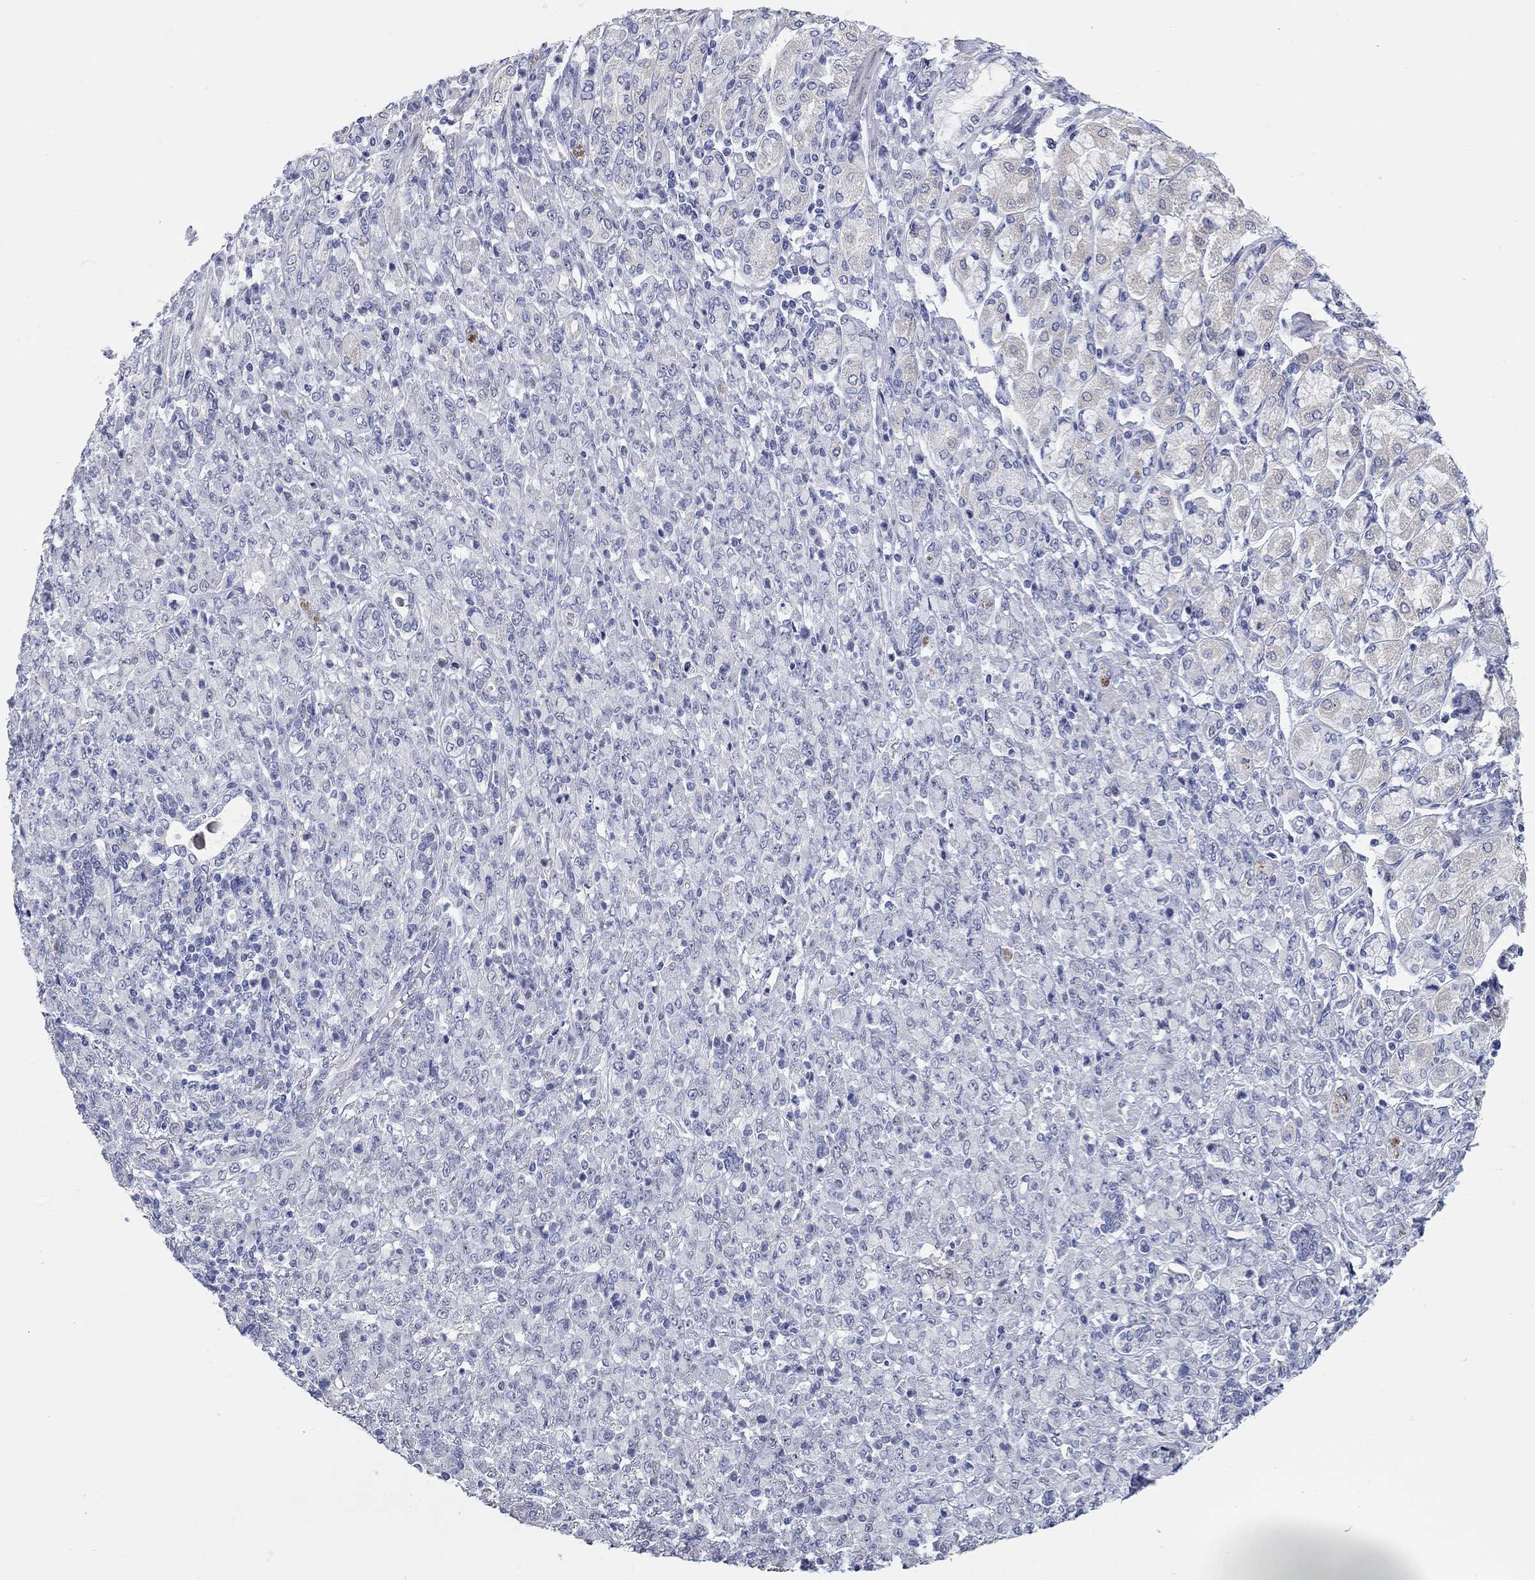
{"staining": {"intensity": "negative", "quantity": "none", "location": "none"}, "tissue": "stomach cancer", "cell_type": "Tumor cells", "image_type": "cancer", "snomed": [{"axis": "morphology", "description": "Normal tissue, NOS"}, {"axis": "morphology", "description": "Adenocarcinoma, NOS"}, {"axis": "topography", "description": "Stomach"}], "caption": "A histopathology image of stomach cancer (adenocarcinoma) stained for a protein demonstrates no brown staining in tumor cells.", "gene": "WASF3", "patient": {"sex": "female", "age": 79}}